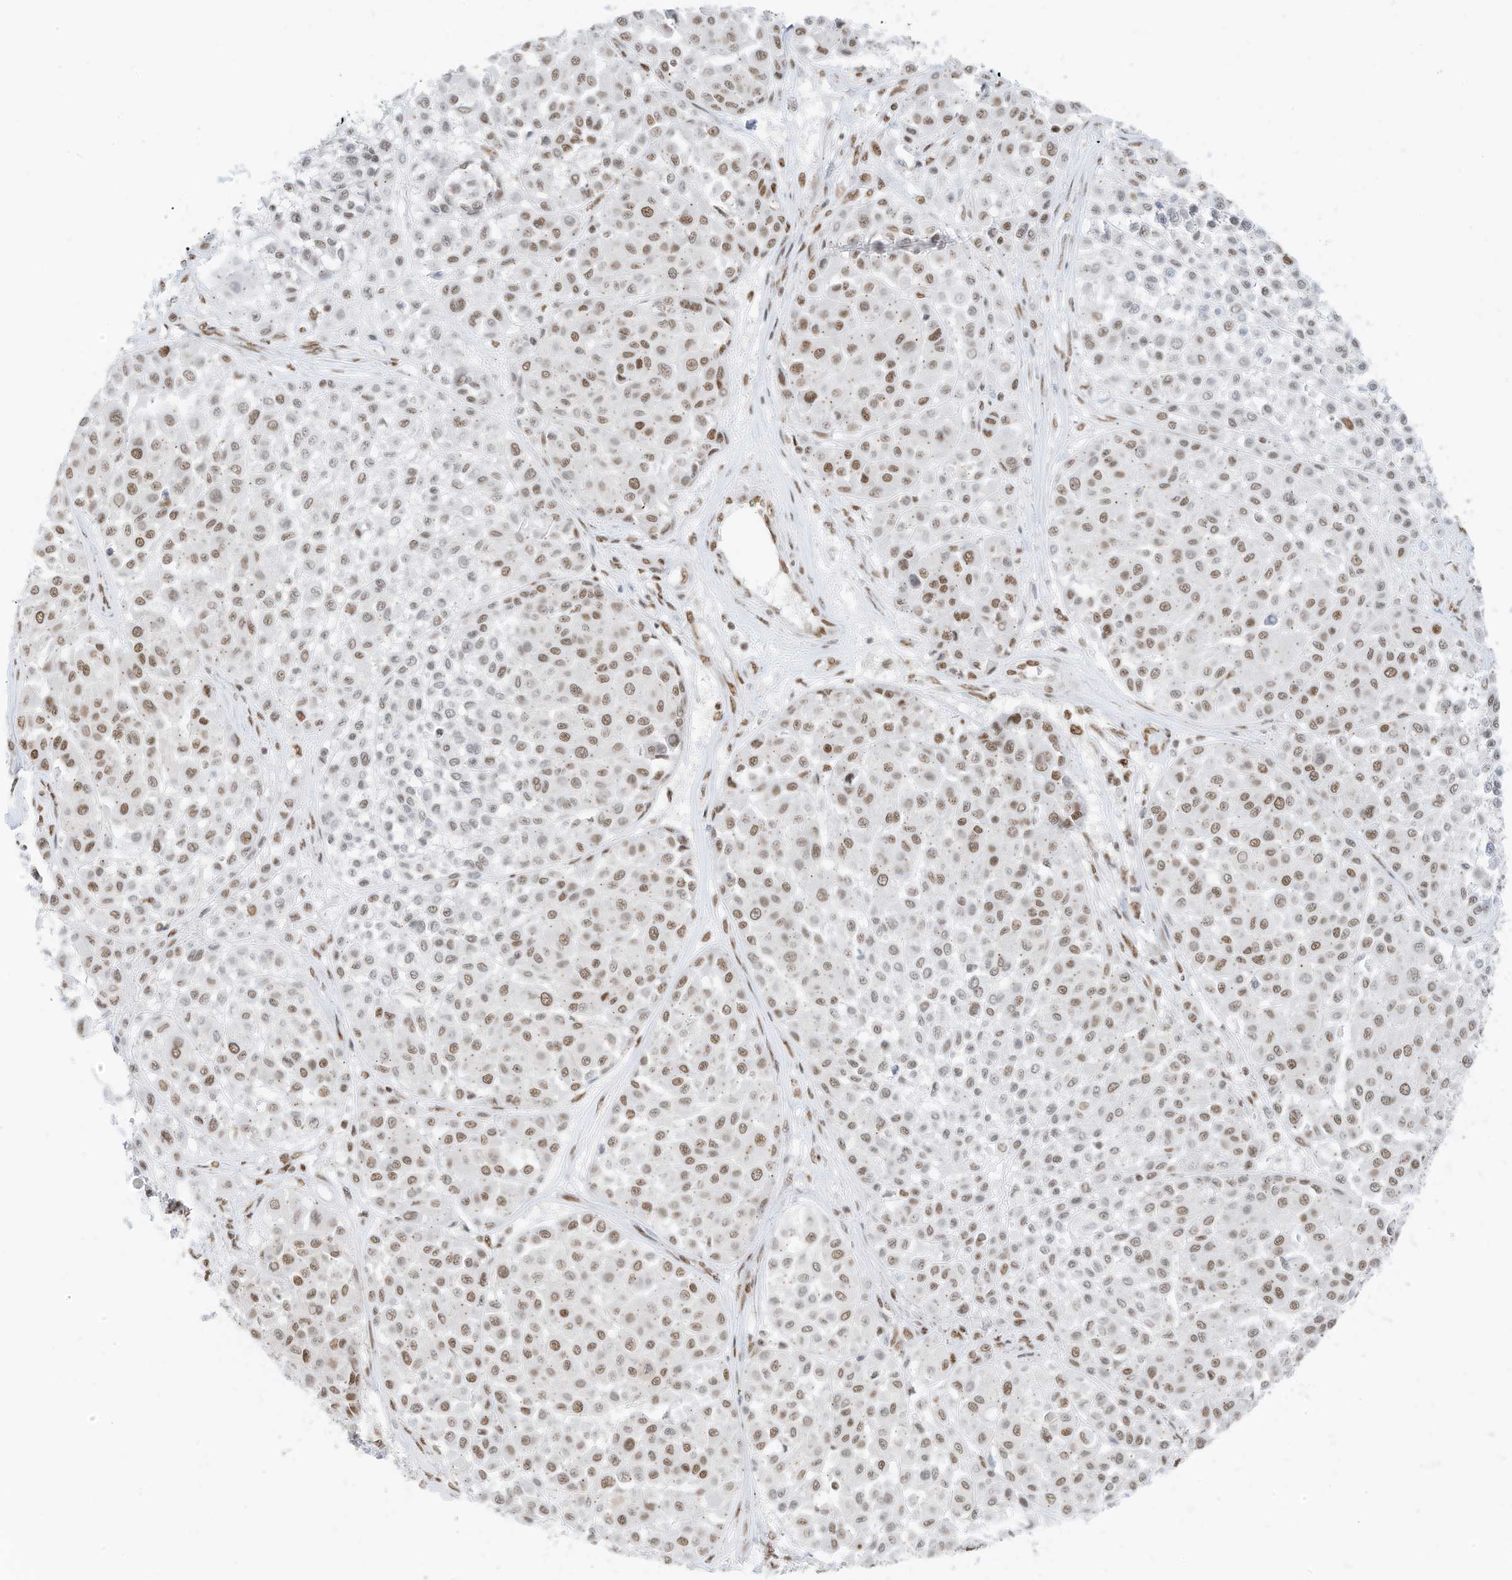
{"staining": {"intensity": "moderate", "quantity": "25%-75%", "location": "nuclear"}, "tissue": "melanoma", "cell_type": "Tumor cells", "image_type": "cancer", "snomed": [{"axis": "morphology", "description": "Malignant melanoma, Metastatic site"}, {"axis": "topography", "description": "Soft tissue"}], "caption": "Immunohistochemistry (IHC) photomicrograph of neoplastic tissue: human malignant melanoma (metastatic site) stained using immunohistochemistry (IHC) displays medium levels of moderate protein expression localized specifically in the nuclear of tumor cells, appearing as a nuclear brown color.", "gene": "SMARCA2", "patient": {"sex": "male", "age": 41}}